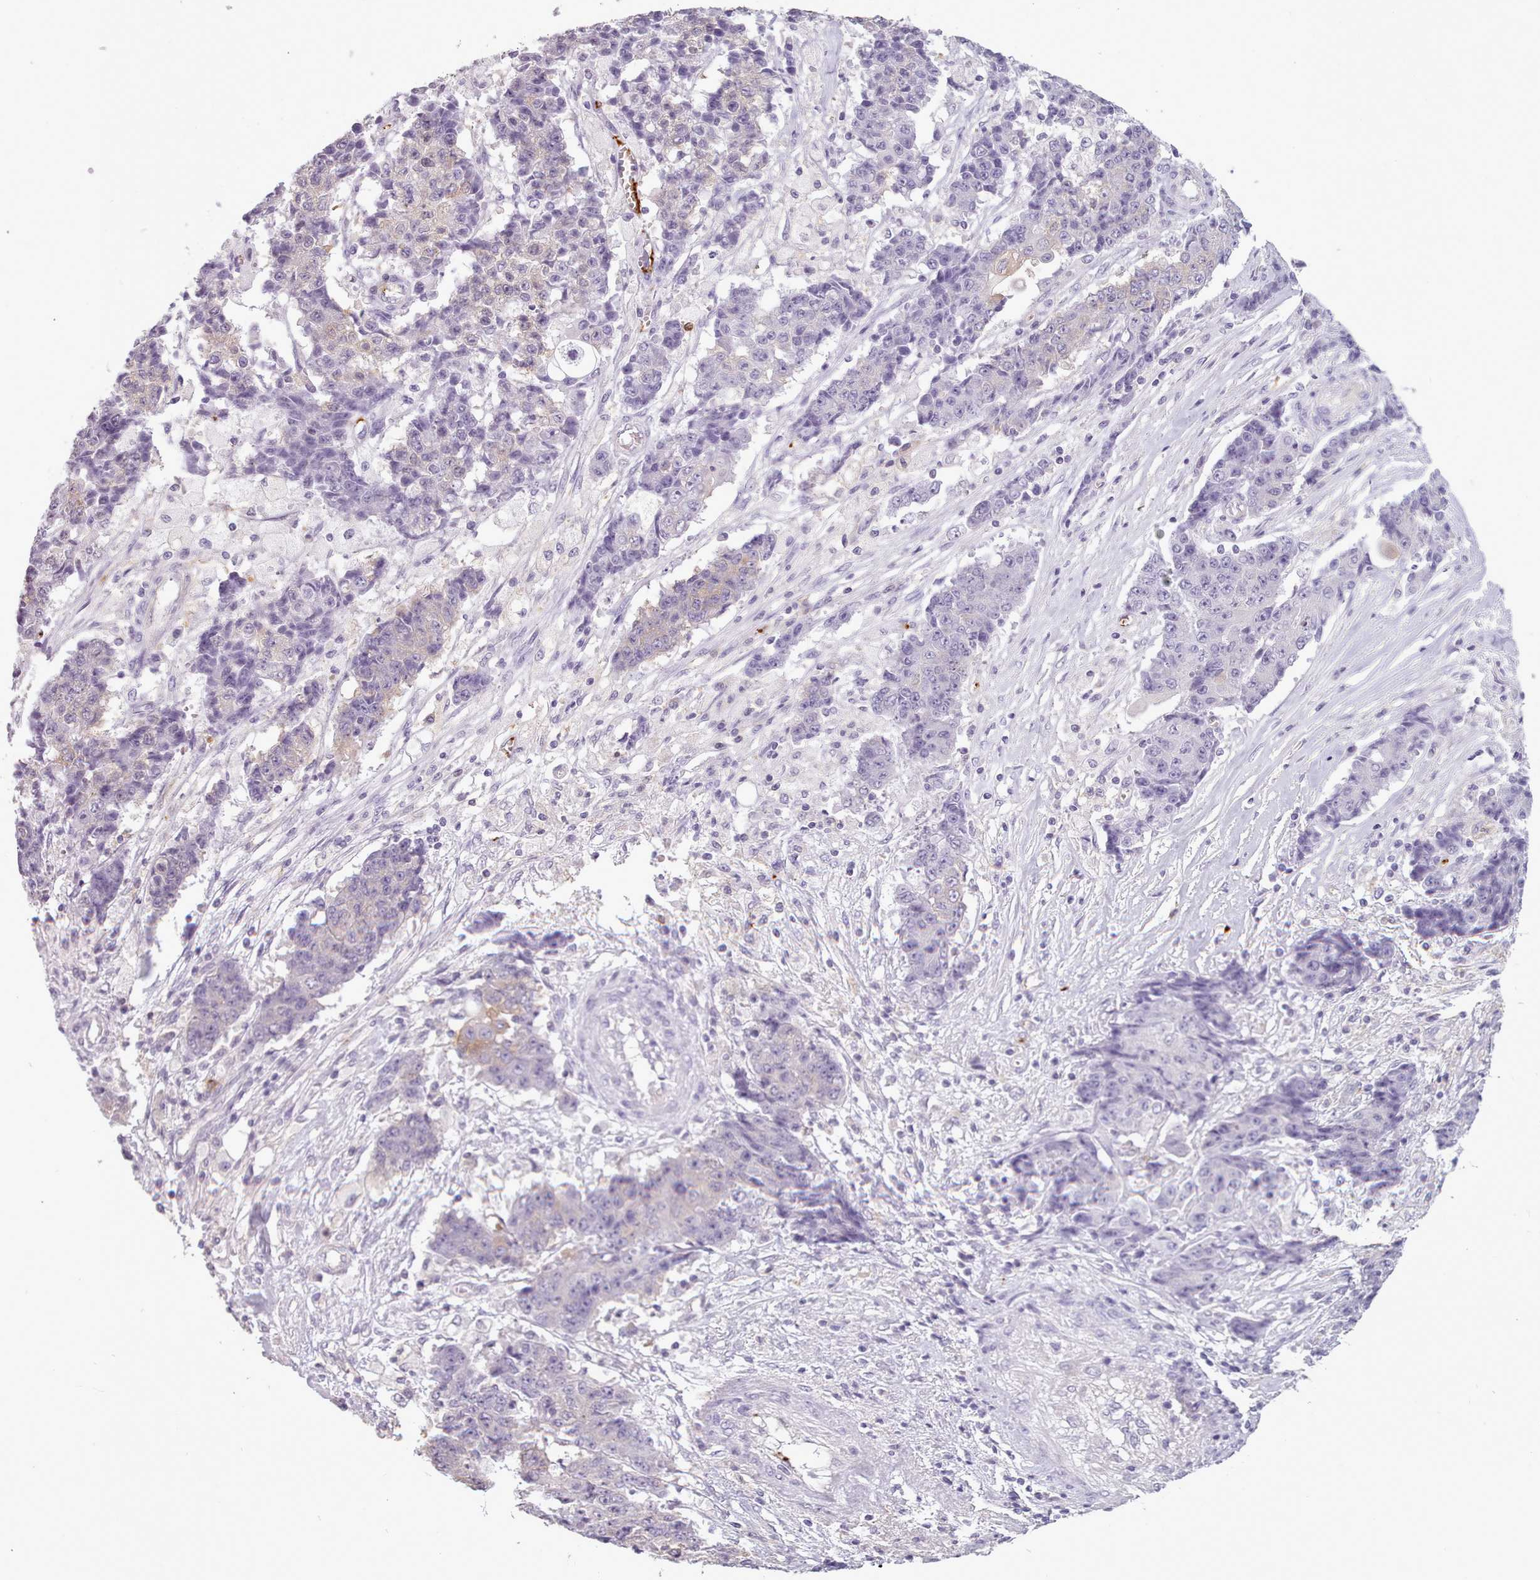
{"staining": {"intensity": "negative", "quantity": "none", "location": "none"}, "tissue": "ovarian cancer", "cell_type": "Tumor cells", "image_type": "cancer", "snomed": [{"axis": "morphology", "description": "Carcinoma, endometroid"}, {"axis": "topography", "description": "Ovary"}], "caption": "A high-resolution histopathology image shows immunohistochemistry staining of ovarian cancer (endometroid carcinoma), which displays no significant staining in tumor cells.", "gene": "NDST2", "patient": {"sex": "female", "age": 42}}